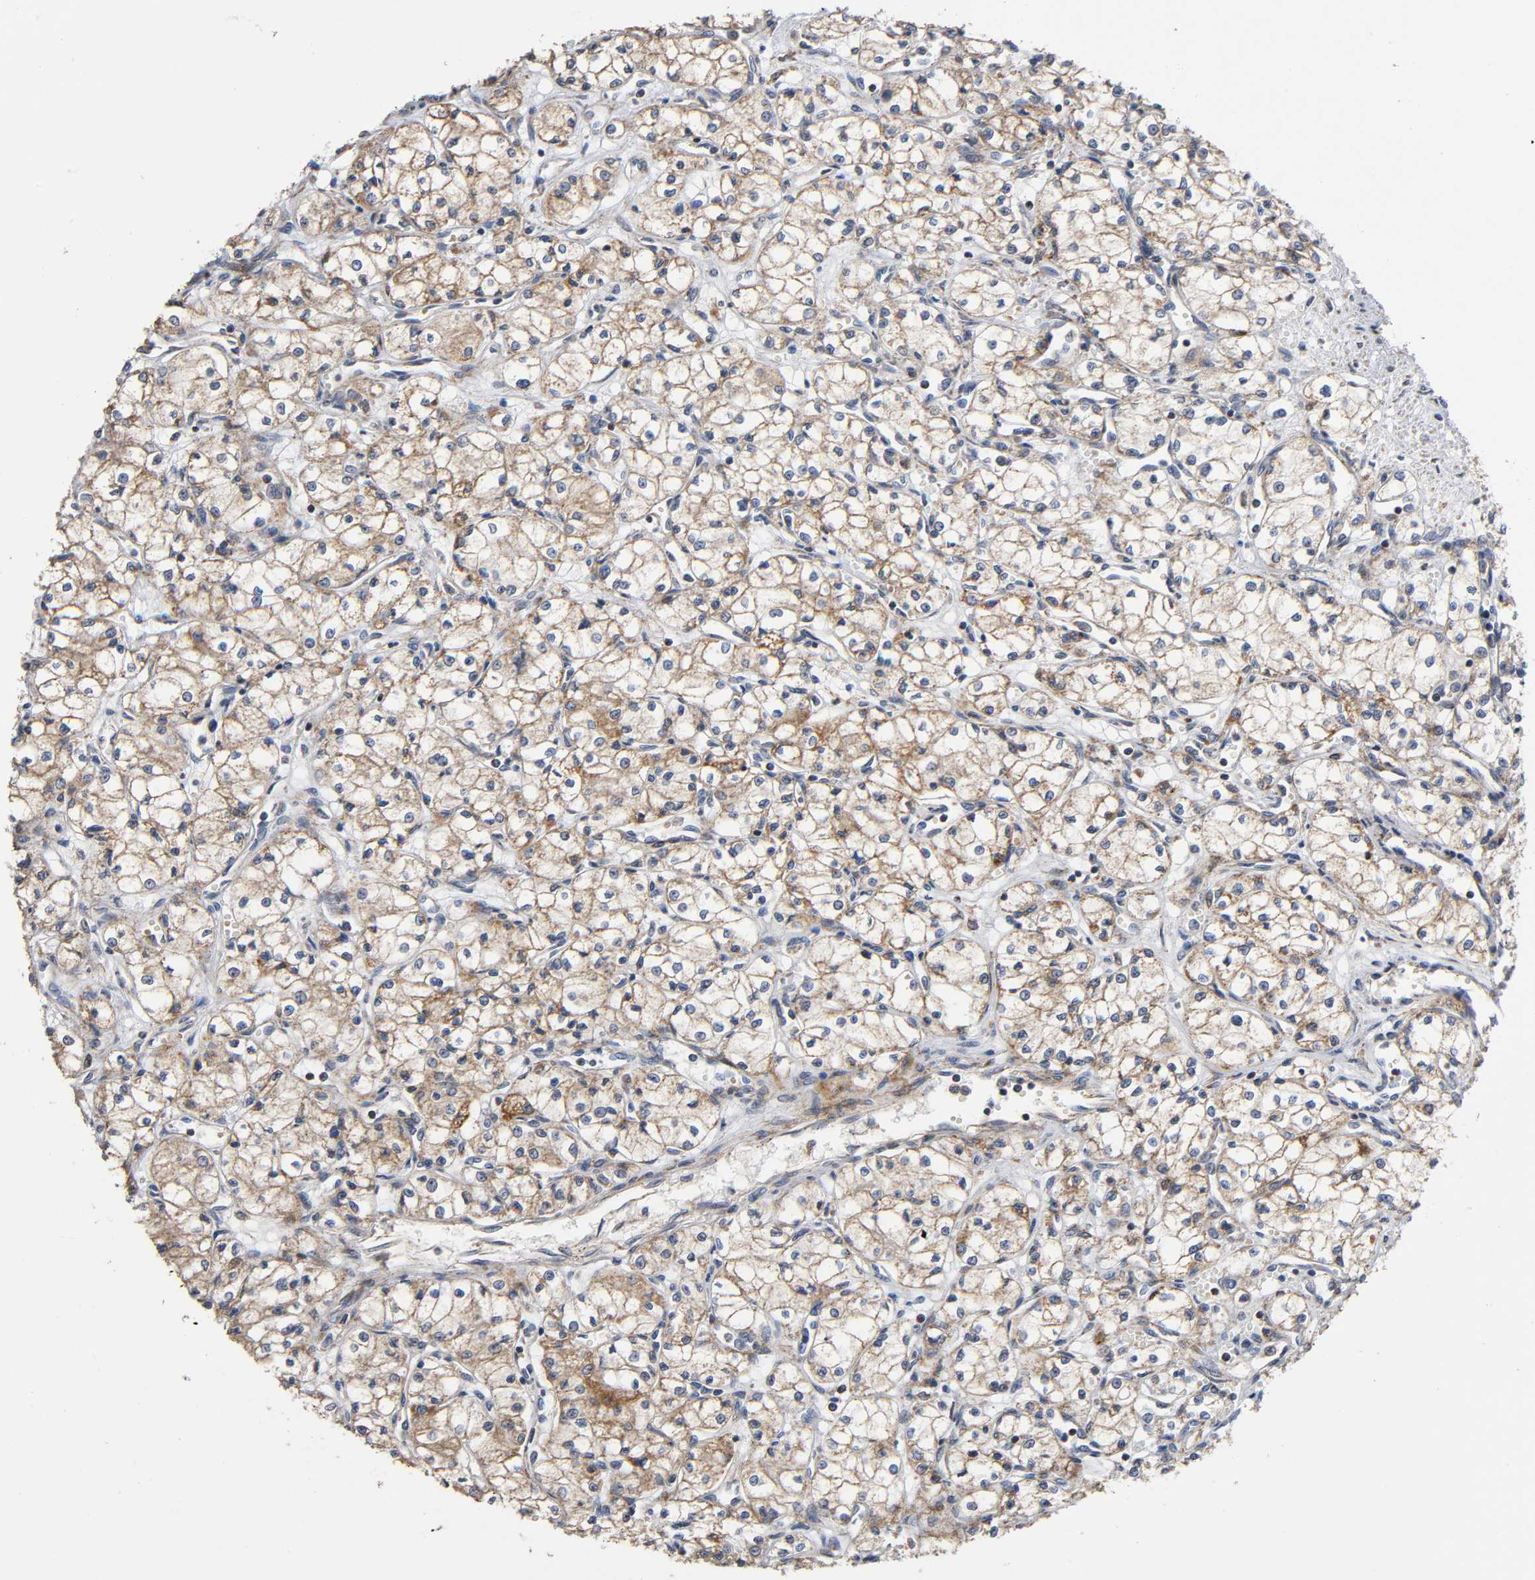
{"staining": {"intensity": "weak", "quantity": ">75%", "location": "cytoplasmic/membranous"}, "tissue": "renal cancer", "cell_type": "Tumor cells", "image_type": "cancer", "snomed": [{"axis": "morphology", "description": "Normal tissue, NOS"}, {"axis": "morphology", "description": "Adenocarcinoma, NOS"}, {"axis": "topography", "description": "Kidney"}], "caption": "Renal cancer (adenocarcinoma) stained with DAB (3,3'-diaminobenzidine) immunohistochemistry (IHC) reveals low levels of weak cytoplasmic/membranous expression in approximately >75% of tumor cells.", "gene": "MAP3K1", "patient": {"sex": "male", "age": 59}}